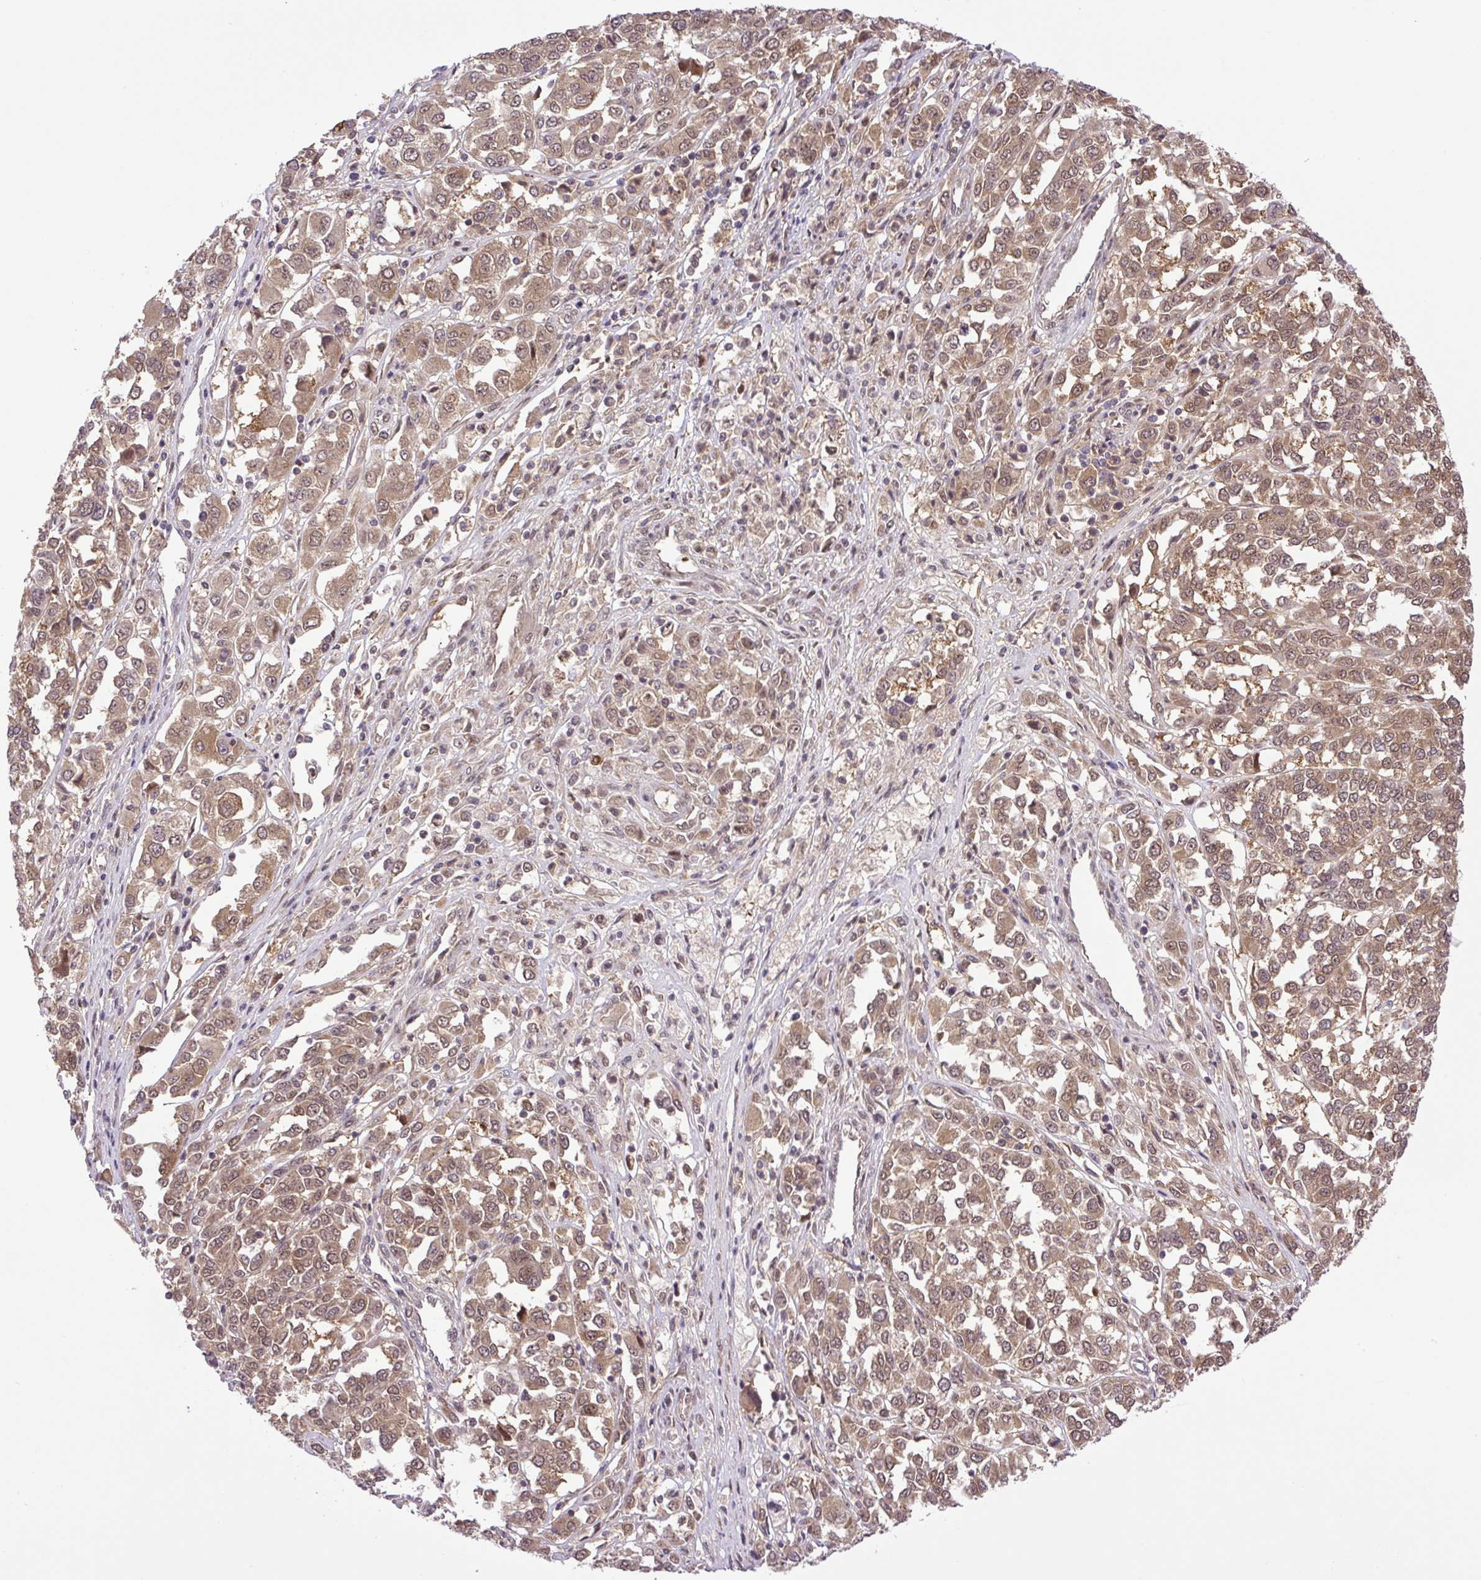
{"staining": {"intensity": "moderate", "quantity": ">75%", "location": "cytoplasmic/membranous,nuclear"}, "tissue": "melanoma", "cell_type": "Tumor cells", "image_type": "cancer", "snomed": [{"axis": "morphology", "description": "Malignant melanoma, Metastatic site"}, {"axis": "topography", "description": "Lymph node"}], "caption": "The immunohistochemical stain shows moderate cytoplasmic/membranous and nuclear positivity in tumor cells of melanoma tissue.", "gene": "SGTA", "patient": {"sex": "male", "age": 44}}